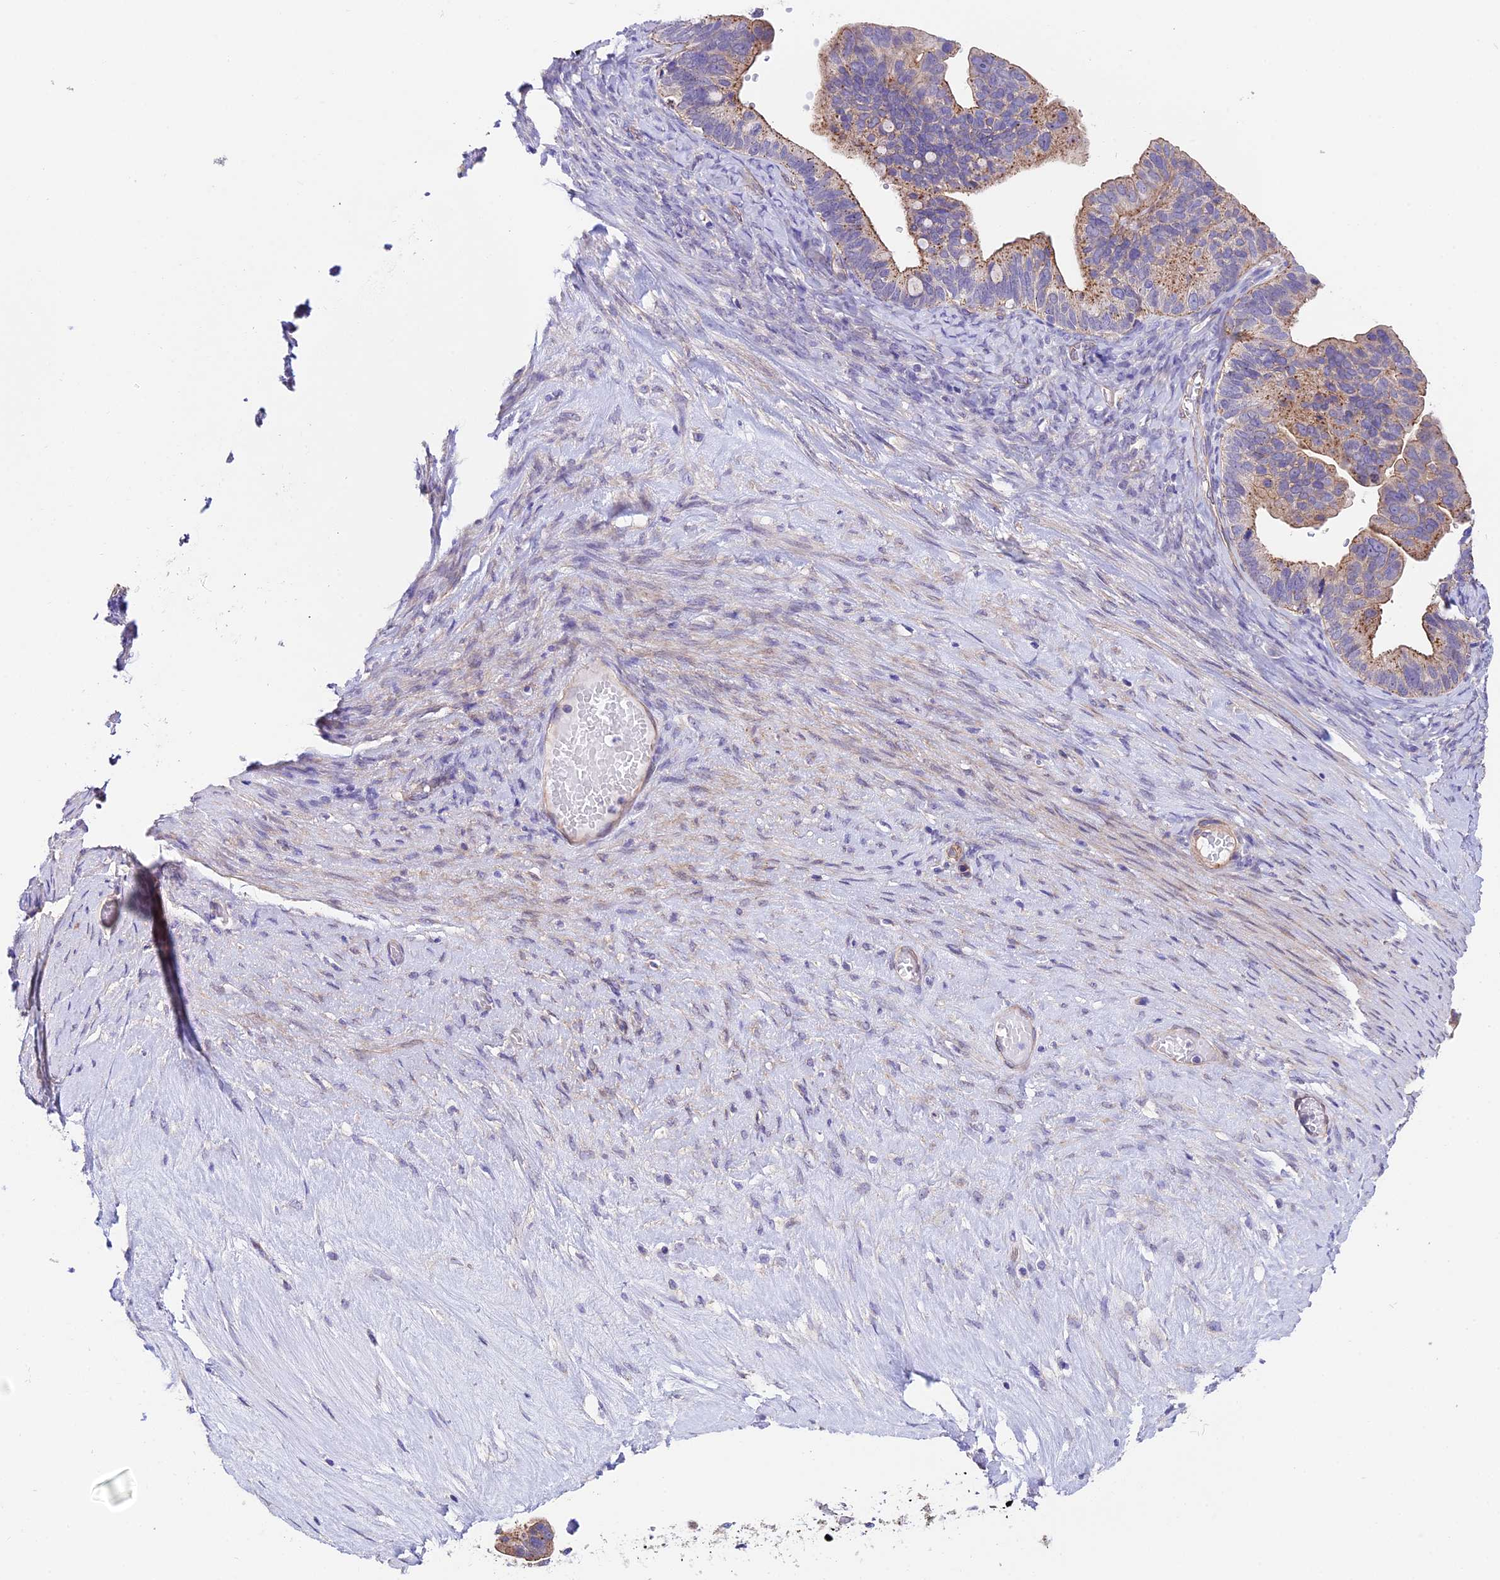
{"staining": {"intensity": "moderate", "quantity": "25%-75%", "location": "cytoplasmic/membranous"}, "tissue": "ovarian cancer", "cell_type": "Tumor cells", "image_type": "cancer", "snomed": [{"axis": "morphology", "description": "Cystadenocarcinoma, serous, NOS"}, {"axis": "topography", "description": "Ovary"}], "caption": "Ovarian serous cystadenocarcinoma stained with IHC demonstrates moderate cytoplasmic/membranous positivity in about 25%-75% of tumor cells.", "gene": "QRFP", "patient": {"sex": "female", "age": 56}}